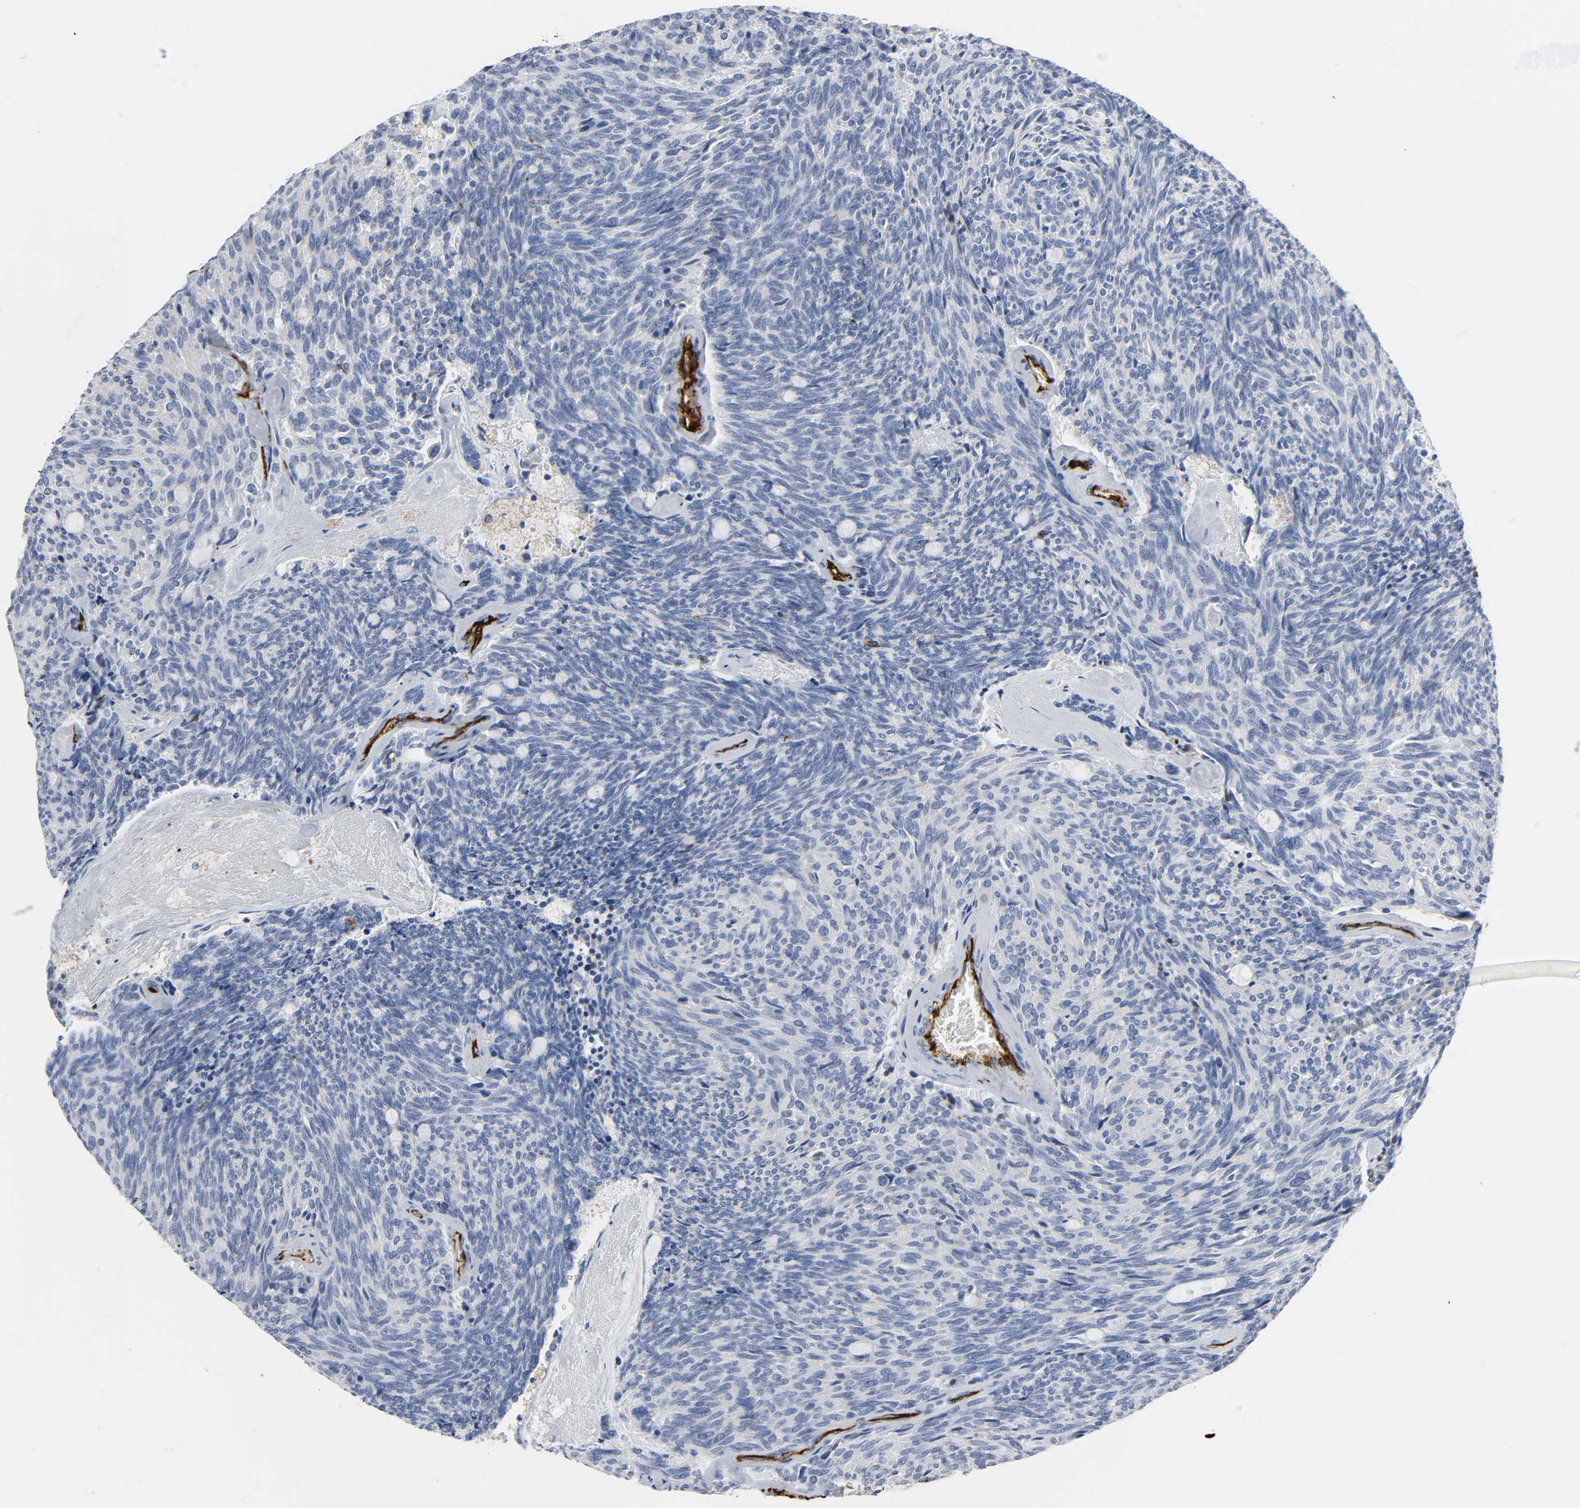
{"staining": {"intensity": "negative", "quantity": "none", "location": "none"}, "tissue": "carcinoid", "cell_type": "Tumor cells", "image_type": "cancer", "snomed": [{"axis": "morphology", "description": "Carcinoid, malignant, NOS"}, {"axis": "topography", "description": "Pancreas"}], "caption": "A micrograph of carcinoid stained for a protein demonstrates no brown staining in tumor cells. (DAB (3,3'-diaminobenzidine) IHC visualized using brightfield microscopy, high magnification).", "gene": "PECAM1", "patient": {"sex": "female", "age": 54}}